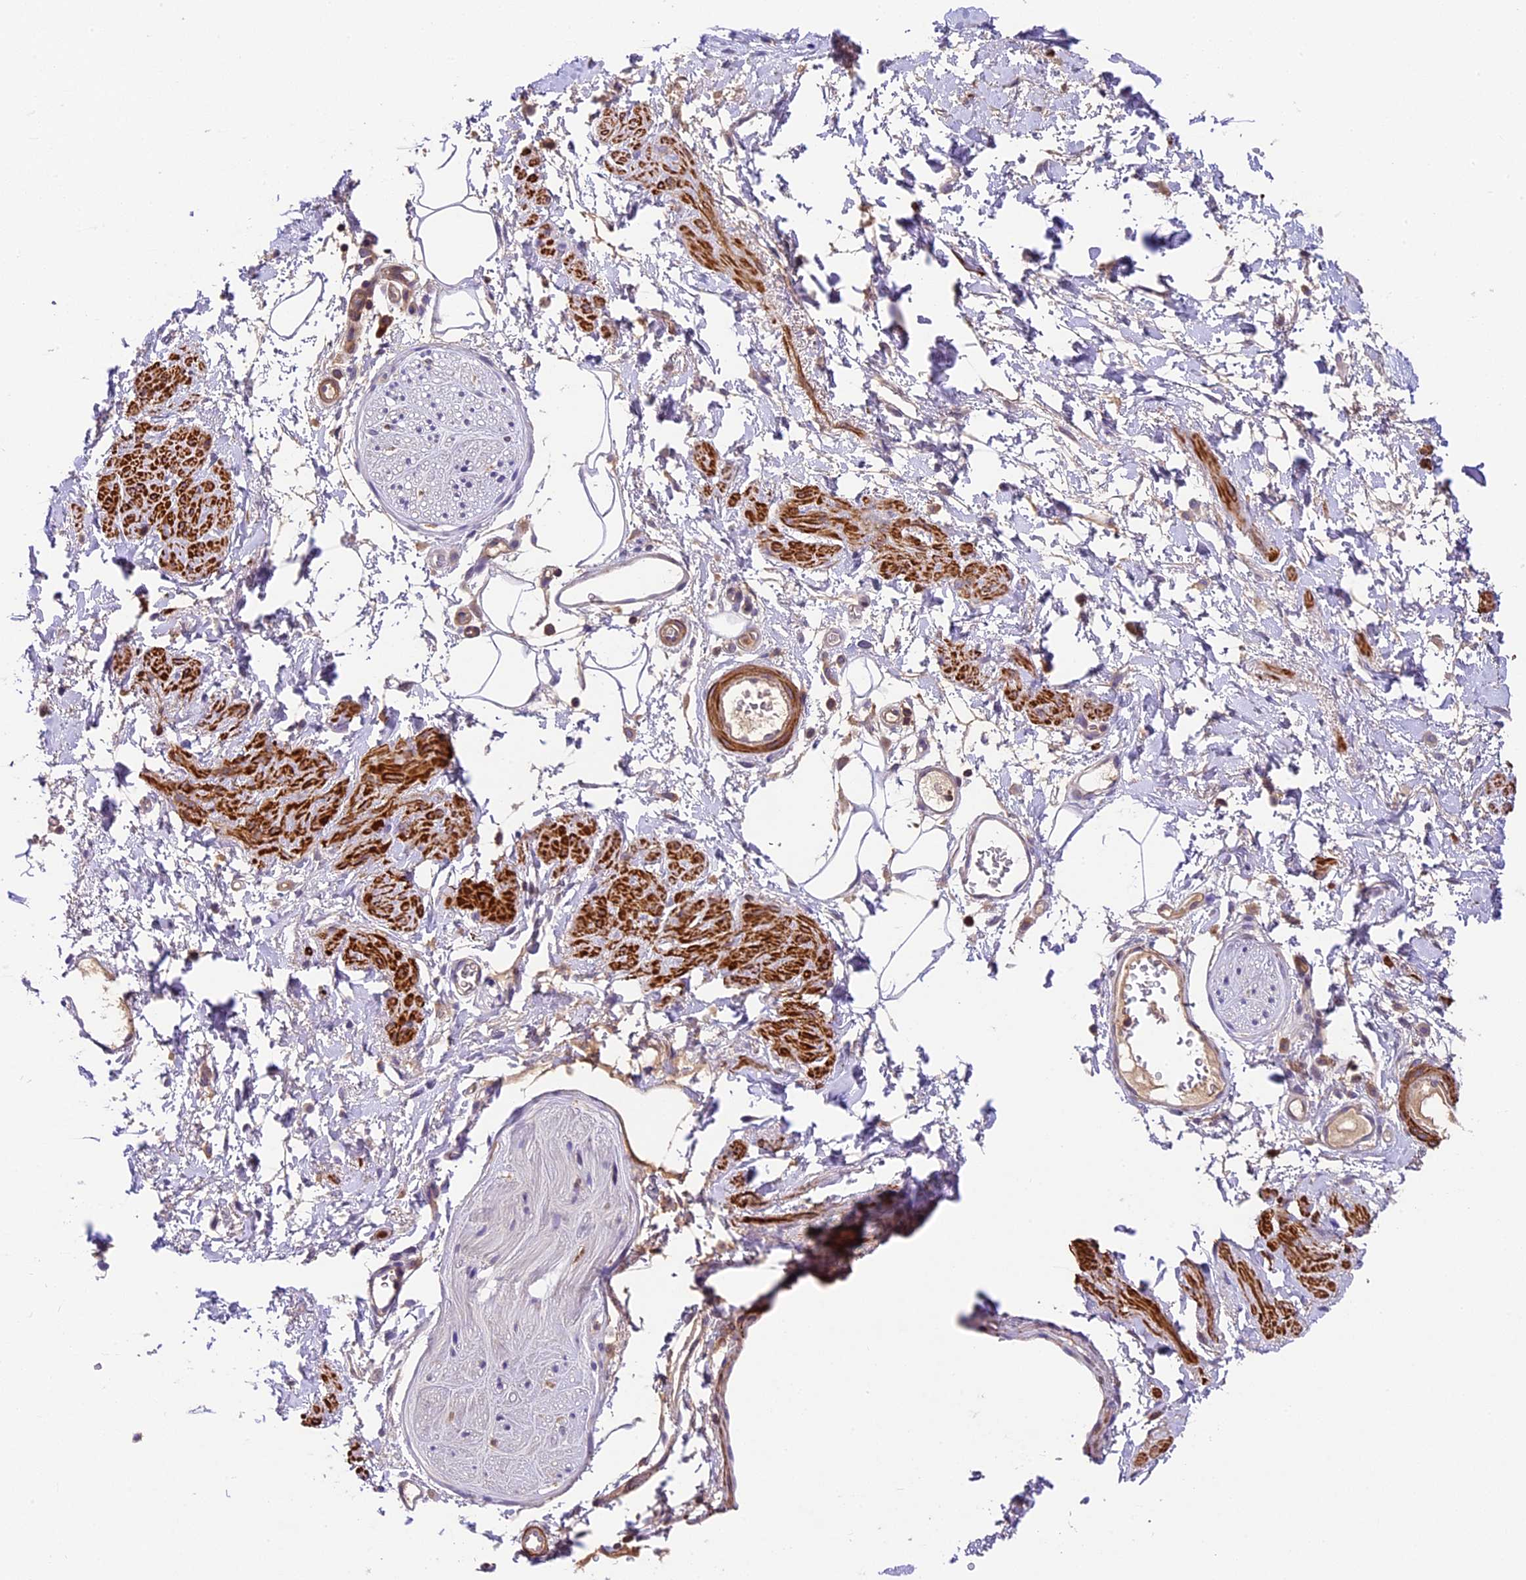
{"staining": {"intensity": "negative", "quantity": "none", "location": "none"}, "tissue": "adipose tissue", "cell_type": "Adipocytes", "image_type": "normal", "snomed": [{"axis": "morphology", "description": "Normal tissue, NOS"}, {"axis": "morphology", "description": "Adenocarcinoma, NOS"}, {"axis": "topography", "description": "Rectum"}, {"axis": "topography", "description": "Vagina"}, {"axis": "topography", "description": "Peripheral nerve tissue"}], "caption": "An immunohistochemistry micrograph of normal adipose tissue is shown. There is no staining in adipocytes of adipose tissue. (Stains: DAB IHC with hematoxylin counter stain, Microscopy: brightfield microscopy at high magnification).", "gene": "TBC1D1", "patient": {"sex": "female", "age": 71}}